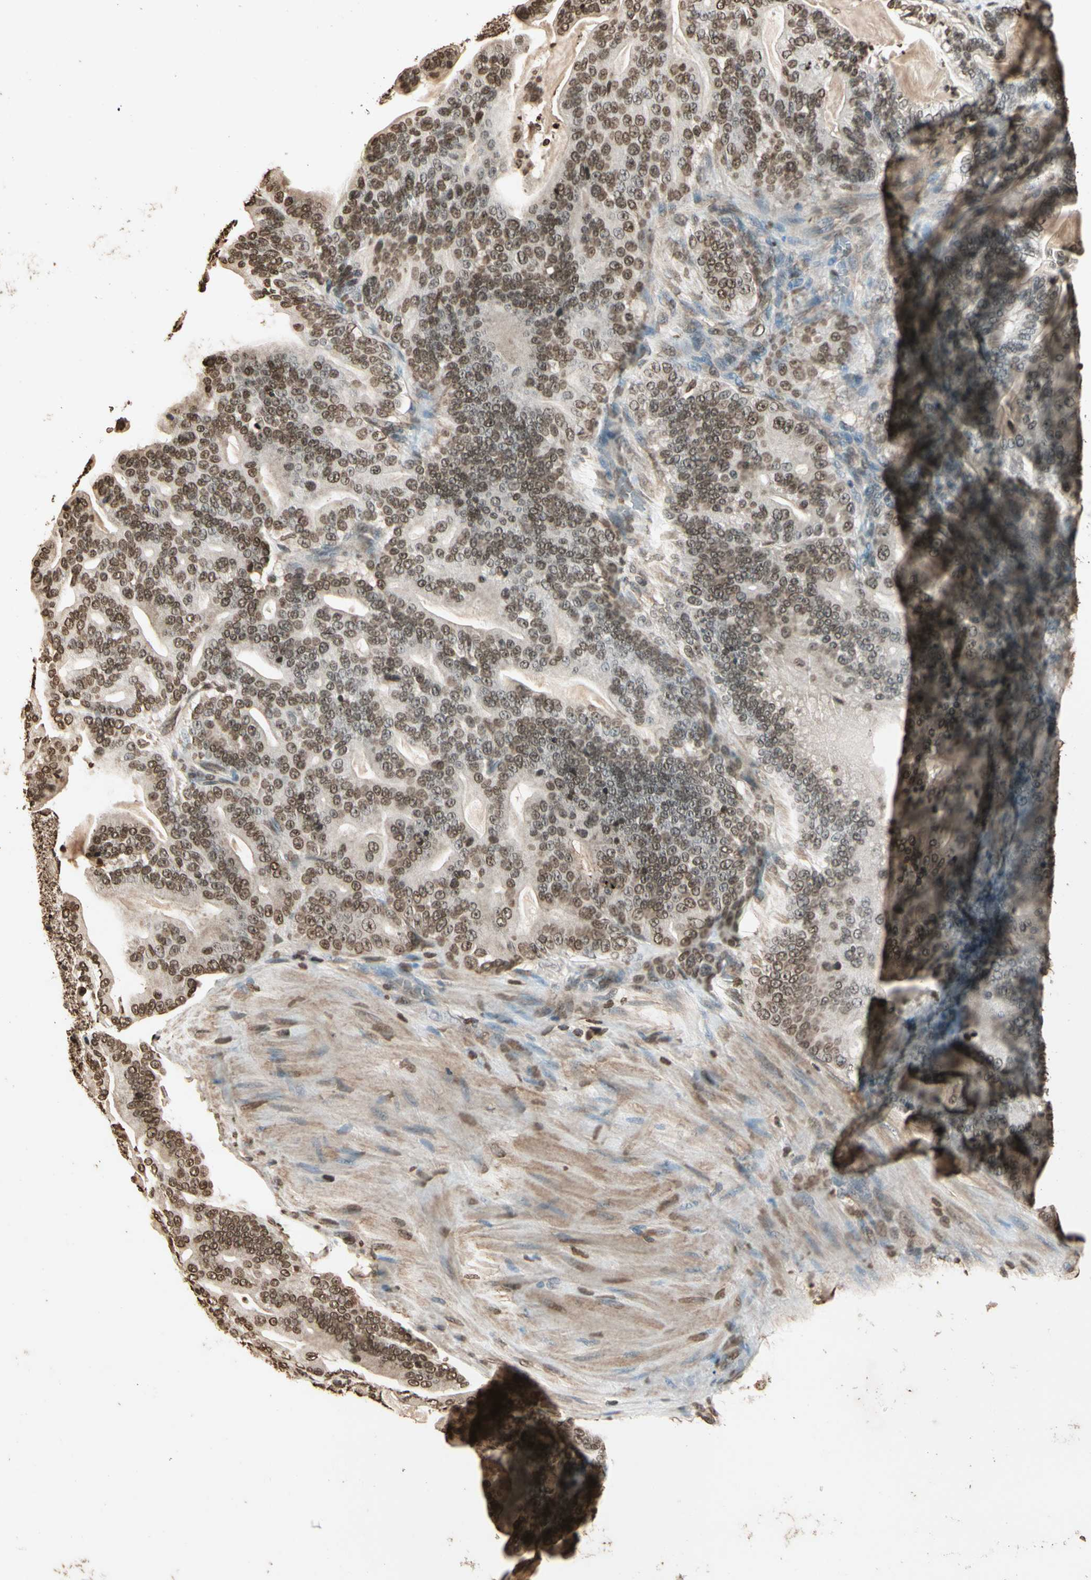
{"staining": {"intensity": "moderate", "quantity": "25%-75%", "location": "nuclear"}, "tissue": "pancreatic cancer", "cell_type": "Tumor cells", "image_type": "cancer", "snomed": [{"axis": "morphology", "description": "Adenocarcinoma, NOS"}, {"axis": "topography", "description": "Pancreas"}], "caption": "DAB (3,3'-diaminobenzidine) immunohistochemical staining of human pancreatic cancer (adenocarcinoma) demonstrates moderate nuclear protein expression in about 25%-75% of tumor cells.", "gene": "TOP1", "patient": {"sex": "male", "age": 63}}